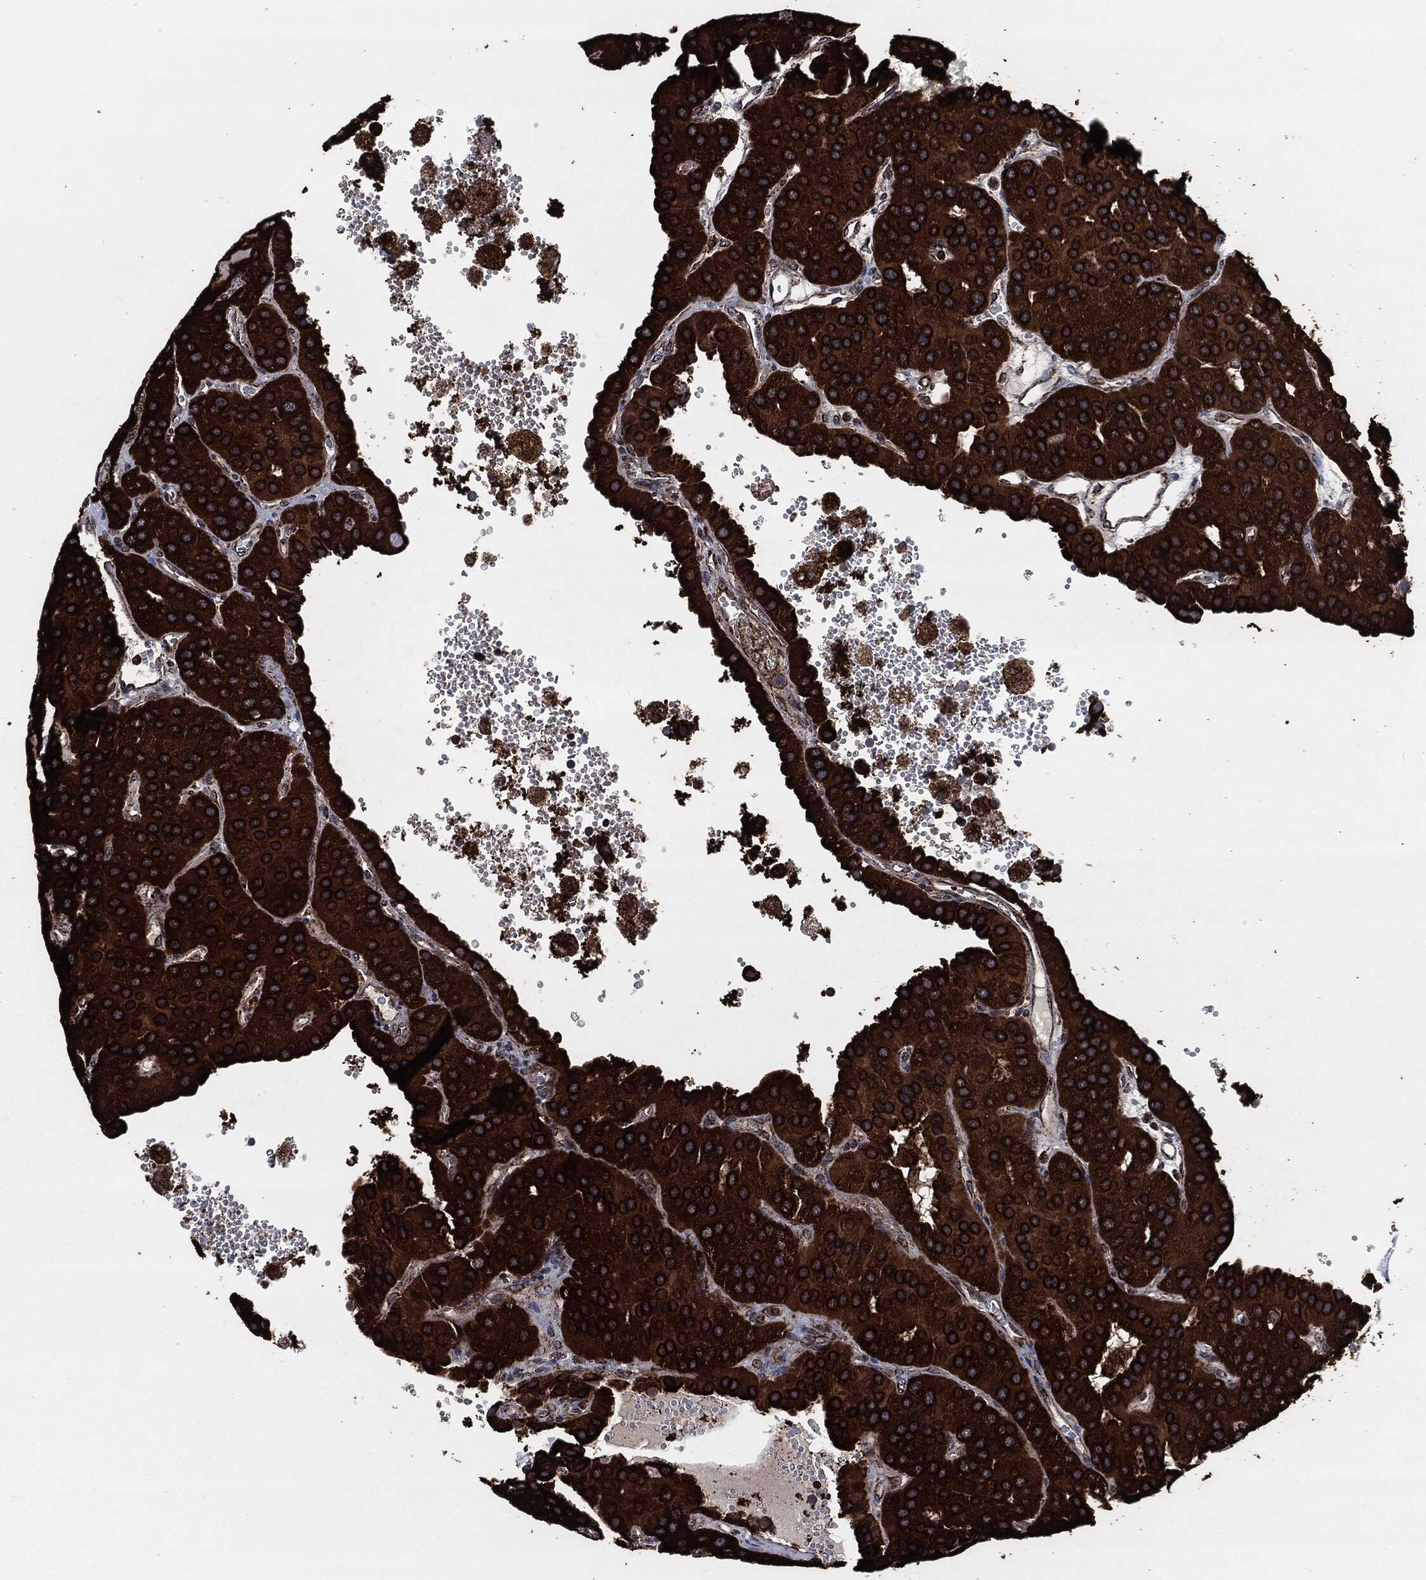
{"staining": {"intensity": "strong", "quantity": ">75%", "location": "cytoplasmic/membranous"}, "tissue": "parathyroid gland", "cell_type": "Glandular cells", "image_type": "normal", "snomed": [{"axis": "morphology", "description": "Normal tissue, NOS"}, {"axis": "morphology", "description": "Adenoma, NOS"}, {"axis": "topography", "description": "Parathyroid gland"}], "caption": "Protein positivity by immunohistochemistry displays strong cytoplasmic/membranous expression in approximately >75% of glandular cells in benign parathyroid gland. Using DAB (brown) and hematoxylin (blue) stains, captured at high magnification using brightfield microscopy.", "gene": "FH", "patient": {"sex": "female", "age": 86}}